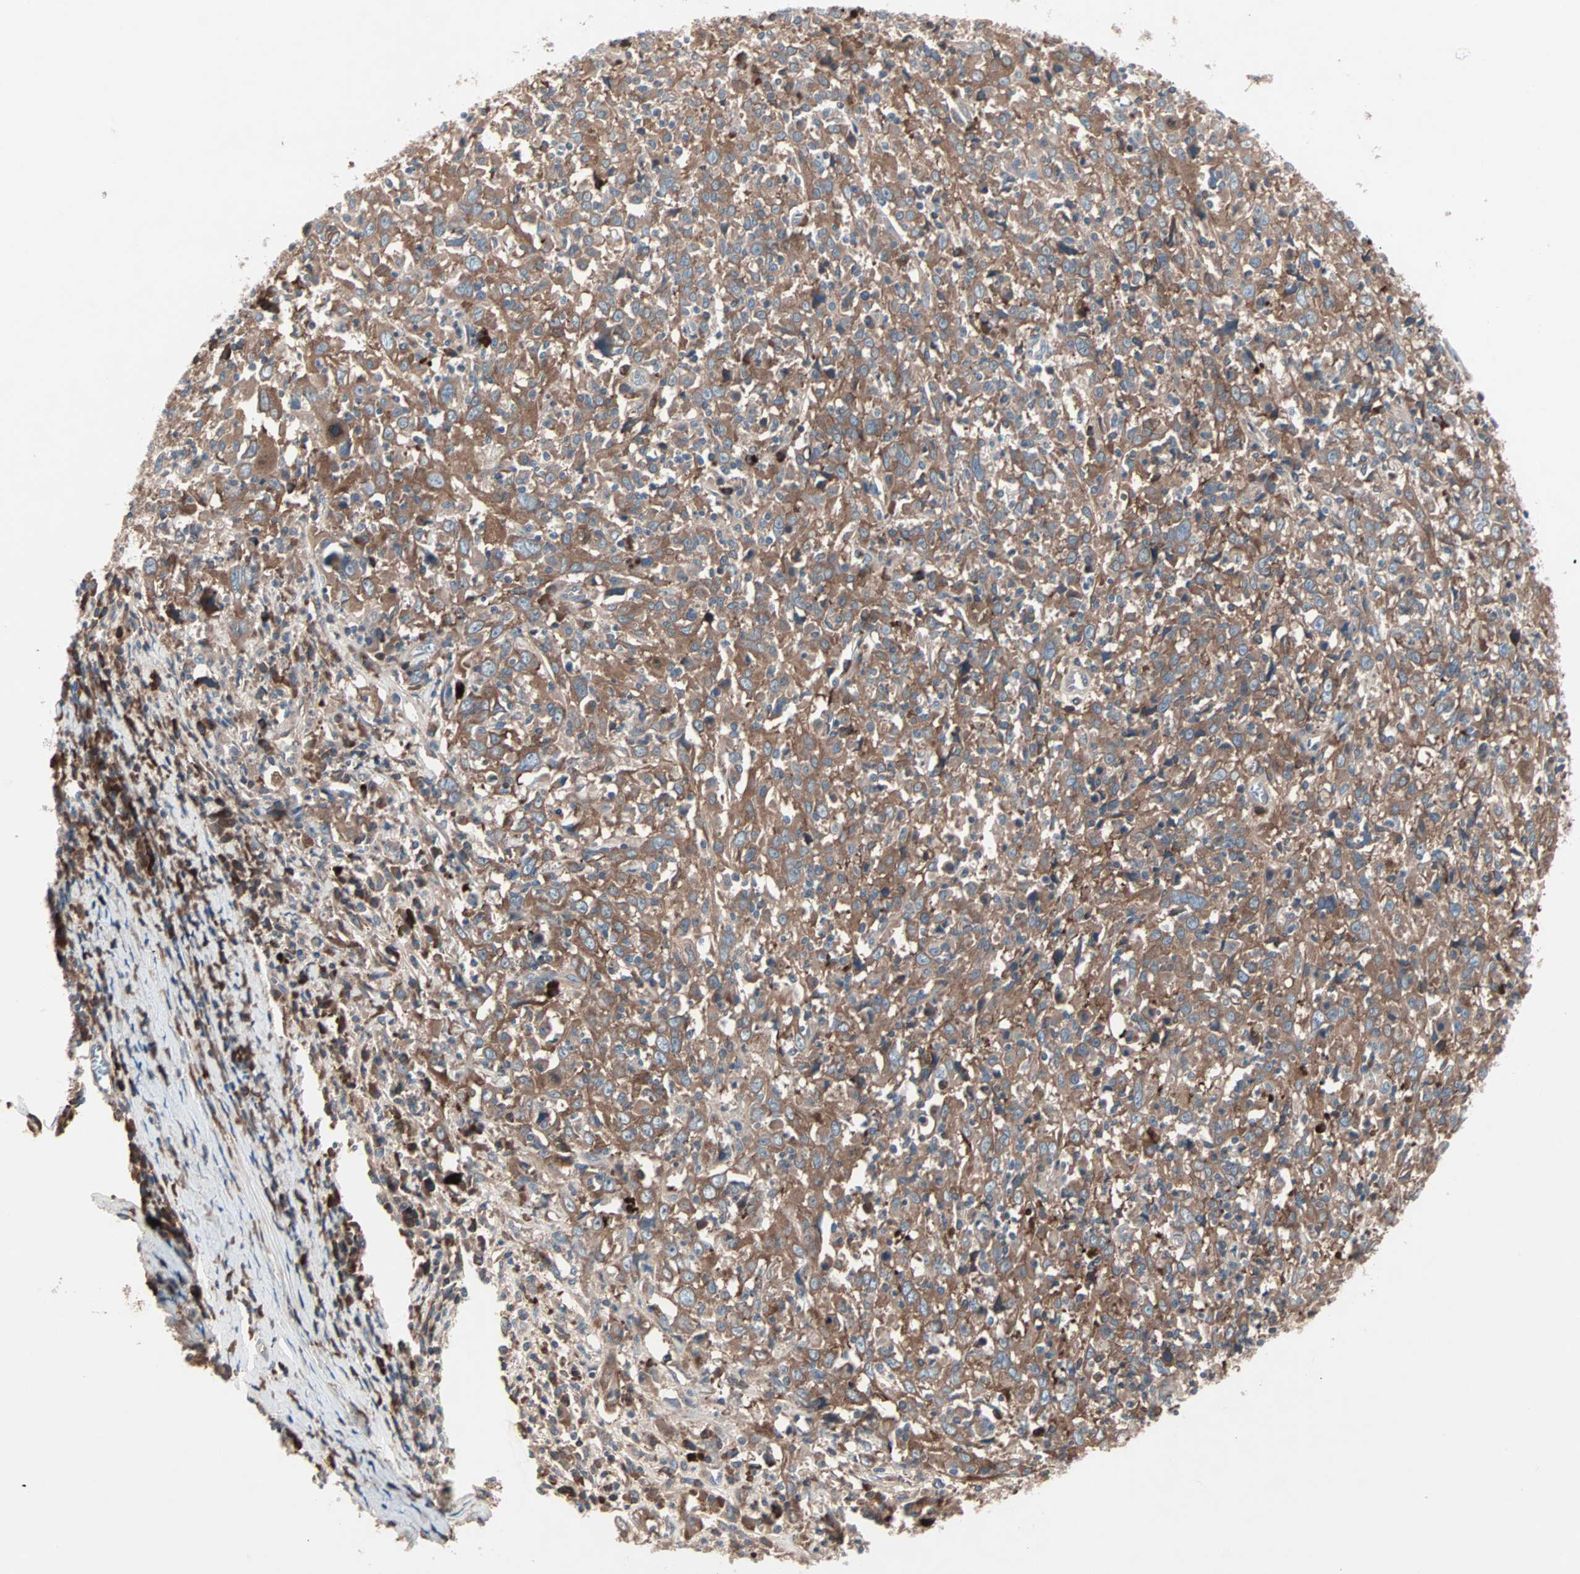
{"staining": {"intensity": "moderate", "quantity": ">75%", "location": "cytoplasmic/membranous"}, "tissue": "cervical cancer", "cell_type": "Tumor cells", "image_type": "cancer", "snomed": [{"axis": "morphology", "description": "Squamous cell carcinoma, NOS"}, {"axis": "topography", "description": "Cervix"}], "caption": "Moderate cytoplasmic/membranous expression for a protein is present in approximately >75% of tumor cells of cervical cancer (squamous cell carcinoma) using IHC.", "gene": "CAD", "patient": {"sex": "female", "age": 46}}